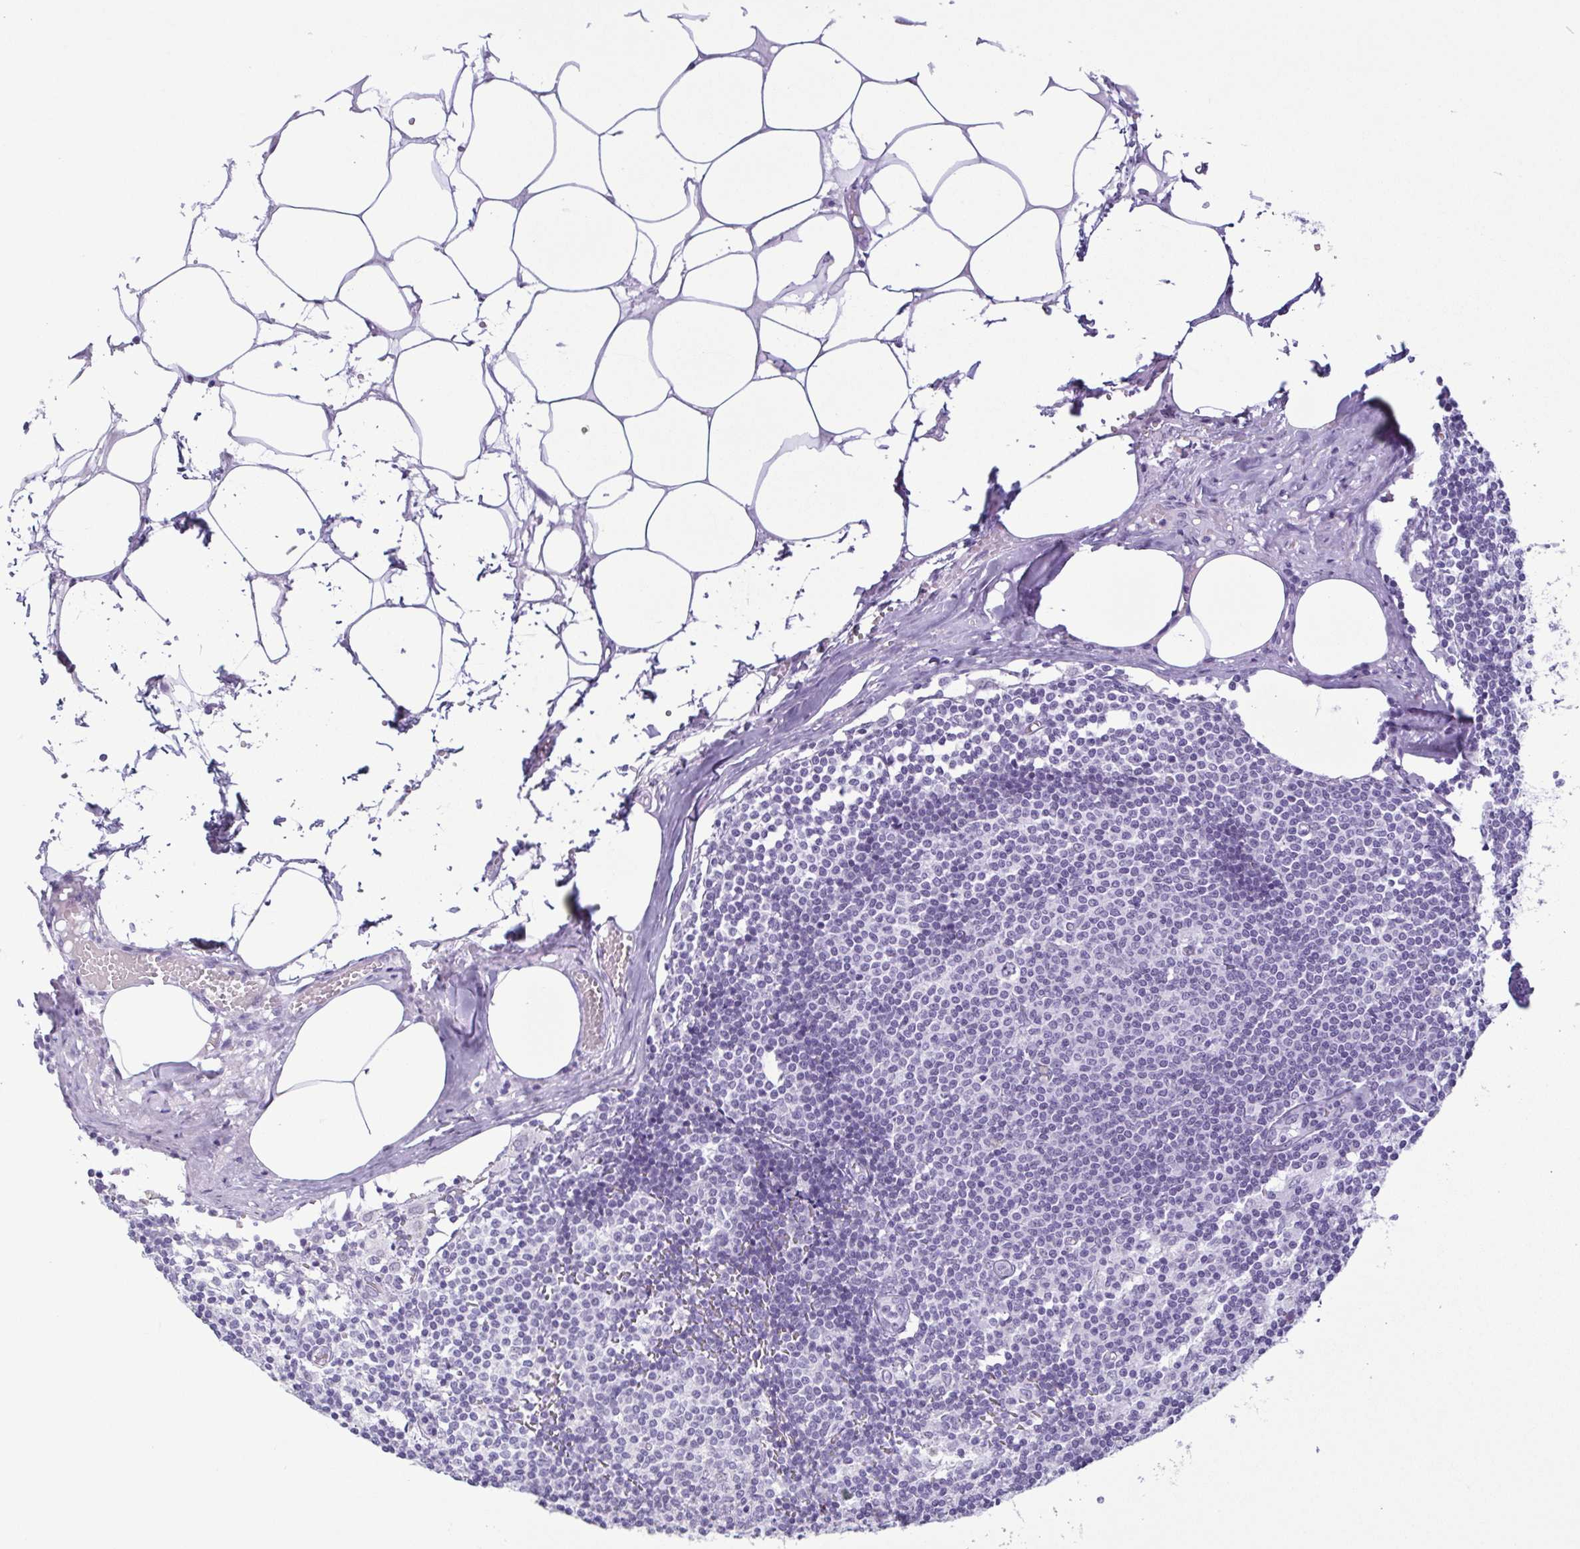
{"staining": {"intensity": "moderate", "quantity": "25%-75%", "location": "nuclear"}, "tissue": "lymph node", "cell_type": "Germinal center cells", "image_type": "normal", "snomed": [{"axis": "morphology", "description": "Normal tissue, NOS"}, {"axis": "topography", "description": "Lymph node"}], "caption": "Lymph node stained with immunohistochemistry (IHC) exhibits moderate nuclear positivity in approximately 25%-75% of germinal center cells. (brown staining indicates protein expression, while blue staining denotes nuclei).", "gene": "SUGP2", "patient": {"sex": "female", "age": 69}}